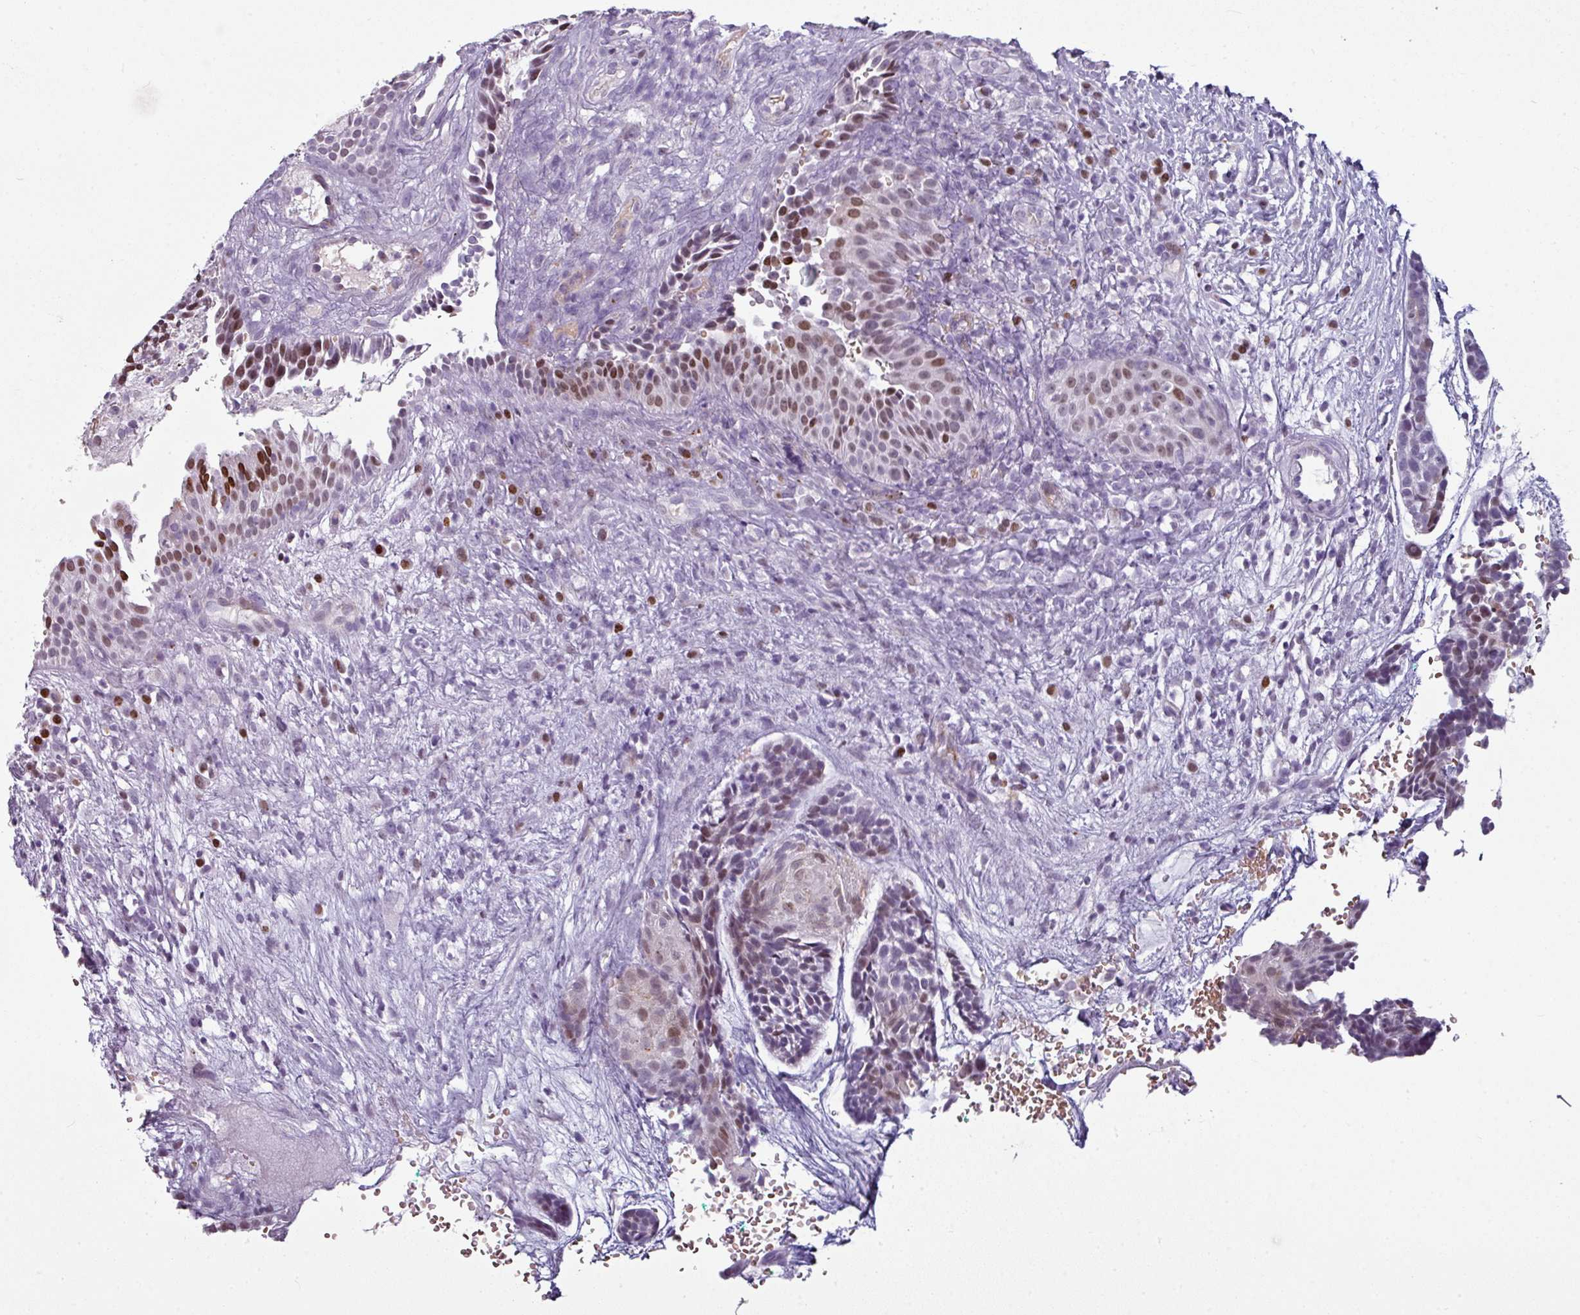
{"staining": {"intensity": "moderate", "quantity": "25%-75%", "location": "nuclear"}, "tissue": "head and neck cancer", "cell_type": "Tumor cells", "image_type": "cancer", "snomed": [{"axis": "morphology", "description": "Adenocarcinoma, NOS"}, {"axis": "topography", "description": "Subcutis"}, {"axis": "topography", "description": "Head-Neck"}], "caption": "Immunohistochemical staining of human head and neck adenocarcinoma exhibits moderate nuclear protein positivity in about 25%-75% of tumor cells.", "gene": "SYT8", "patient": {"sex": "female", "age": 73}}